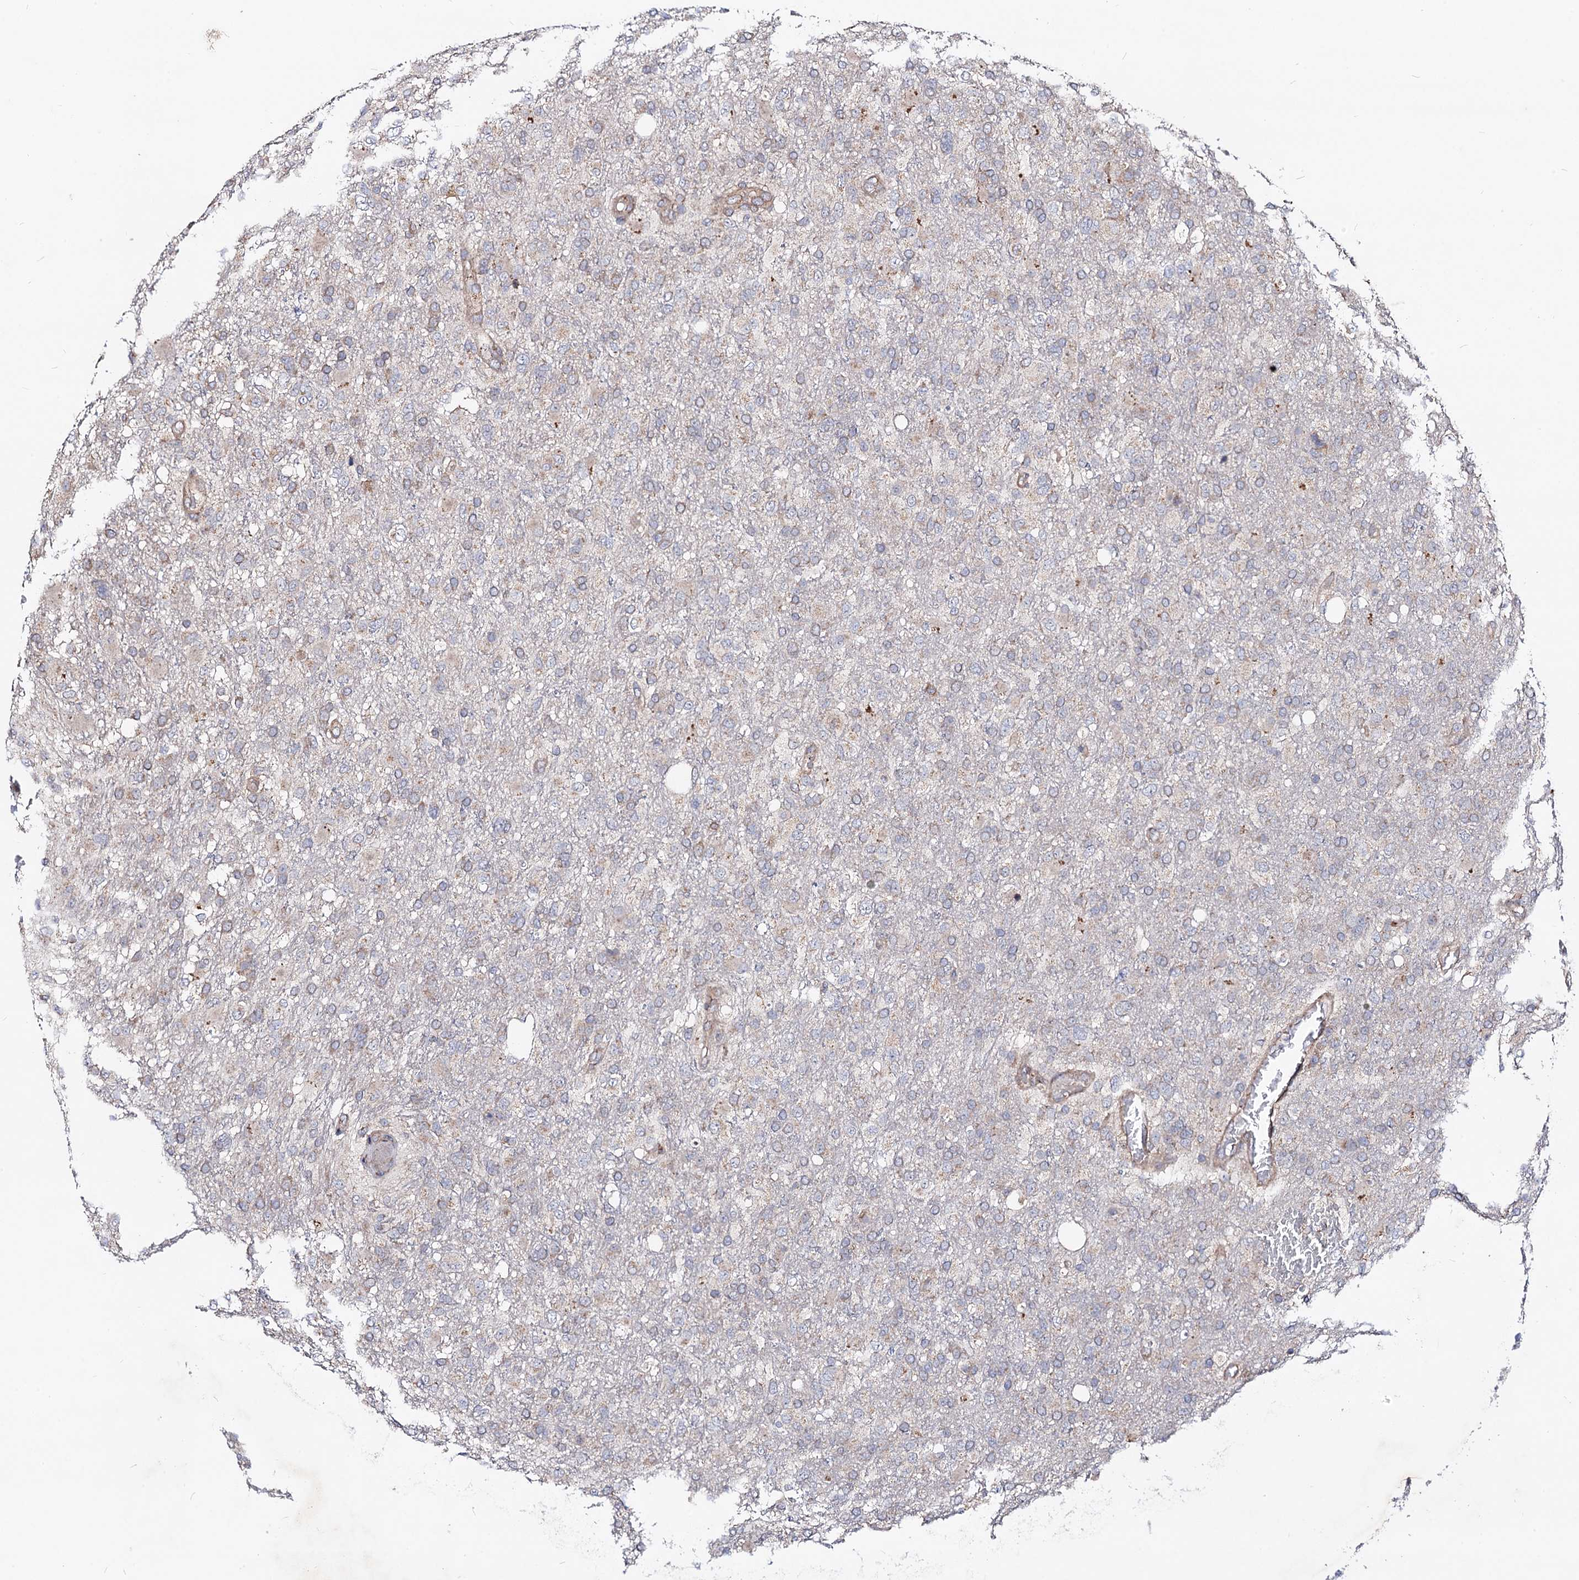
{"staining": {"intensity": "negative", "quantity": "none", "location": "none"}, "tissue": "glioma", "cell_type": "Tumor cells", "image_type": "cancer", "snomed": [{"axis": "morphology", "description": "Glioma, malignant, High grade"}, {"axis": "topography", "description": "Brain"}], "caption": "IHC photomicrograph of neoplastic tissue: human glioma stained with DAB displays no significant protein expression in tumor cells.", "gene": "DYDC1", "patient": {"sex": "female", "age": 74}}